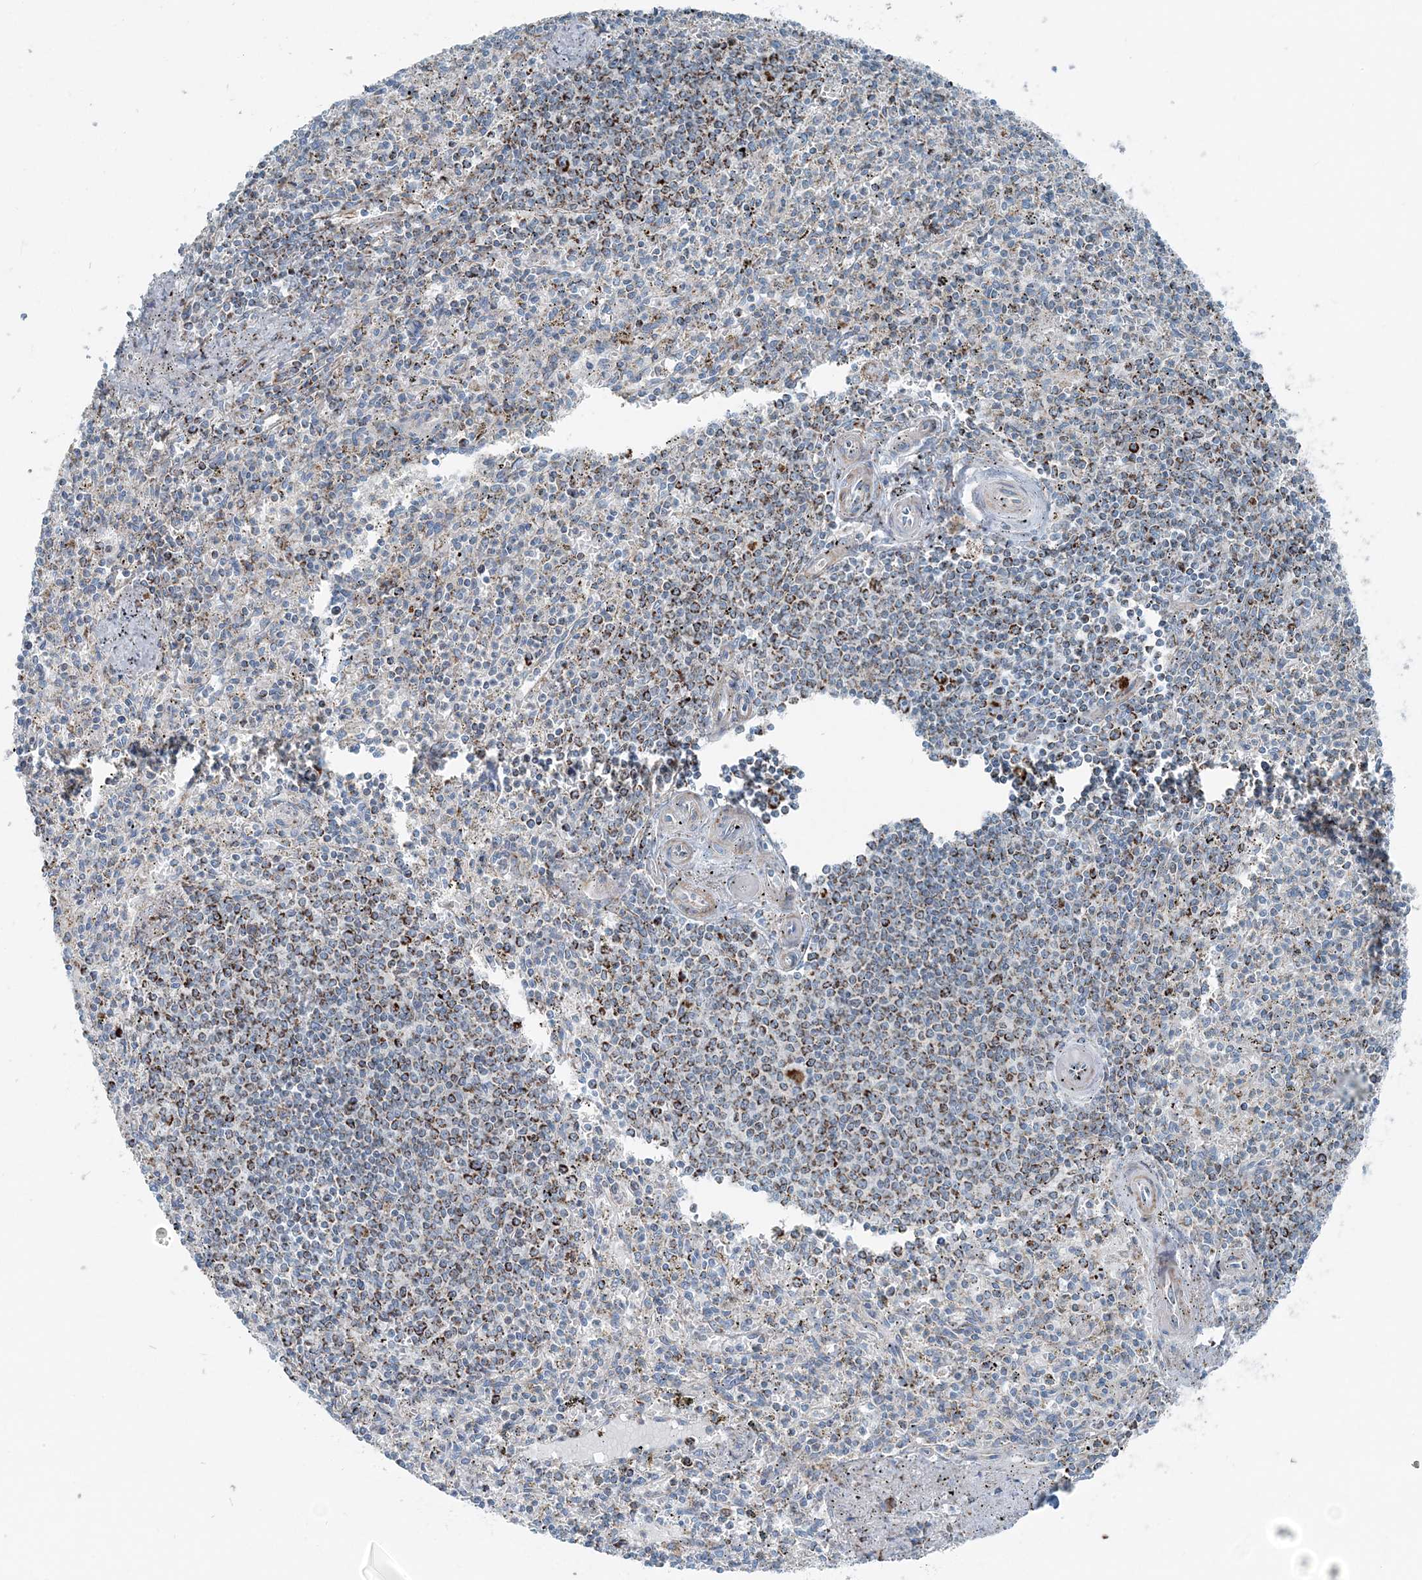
{"staining": {"intensity": "moderate", "quantity": "25%-75%", "location": "cytoplasmic/membranous"}, "tissue": "spleen", "cell_type": "Cells in red pulp", "image_type": "normal", "snomed": [{"axis": "morphology", "description": "Normal tissue, NOS"}, {"axis": "topography", "description": "Spleen"}], "caption": "A photomicrograph showing moderate cytoplasmic/membranous expression in about 25%-75% of cells in red pulp in normal spleen, as visualized by brown immunohistochemical staining.", "gene": "INTU", "patient": {"sex": "male", "age": 72}}